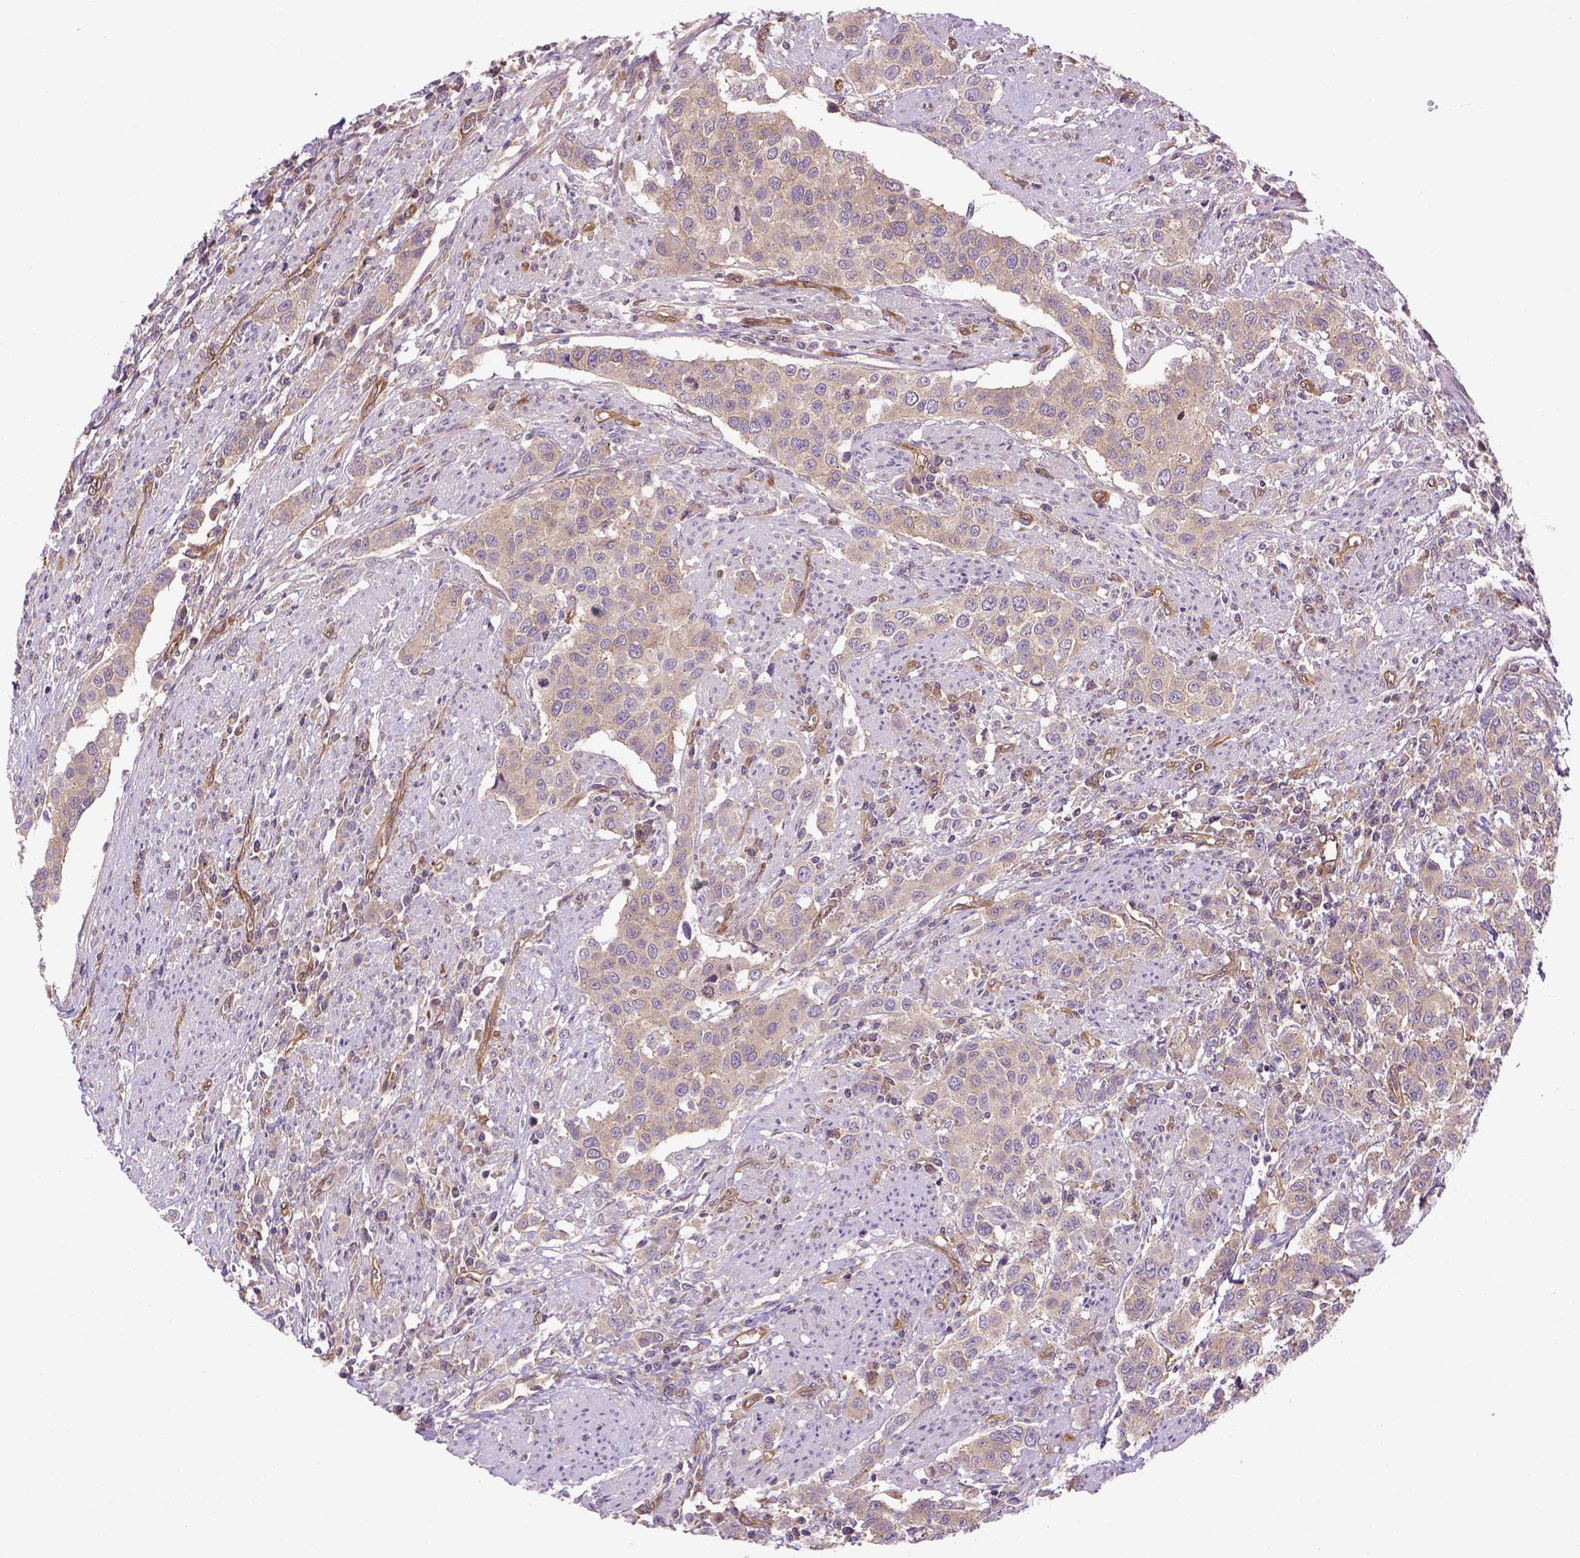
{"staining": {"intensity": "weak", "quantity": ">75%", "location": "cytoplasmic/membranous"}, "tissue": "urothelial cancer", "cell_type": "Tumor cells", "image_type": "cancer", "snomed": [{"axis": "morphology", "description": "Urothelial carcinoma, High grade"}, {"axis": "topography", "description": "Urinary bladder"}], "caption": "A photomicrograph of human urothelial cancer stained for a protein displays weak cytoplasmic/membranous brown staining in tumor cells. Using DAB (brown) and hematoxylin (blue) stains, captured at high magnification using brightfield microscopy.", "gene": "CASKIN2", "patient": {"sex": "female", "age": 58}}